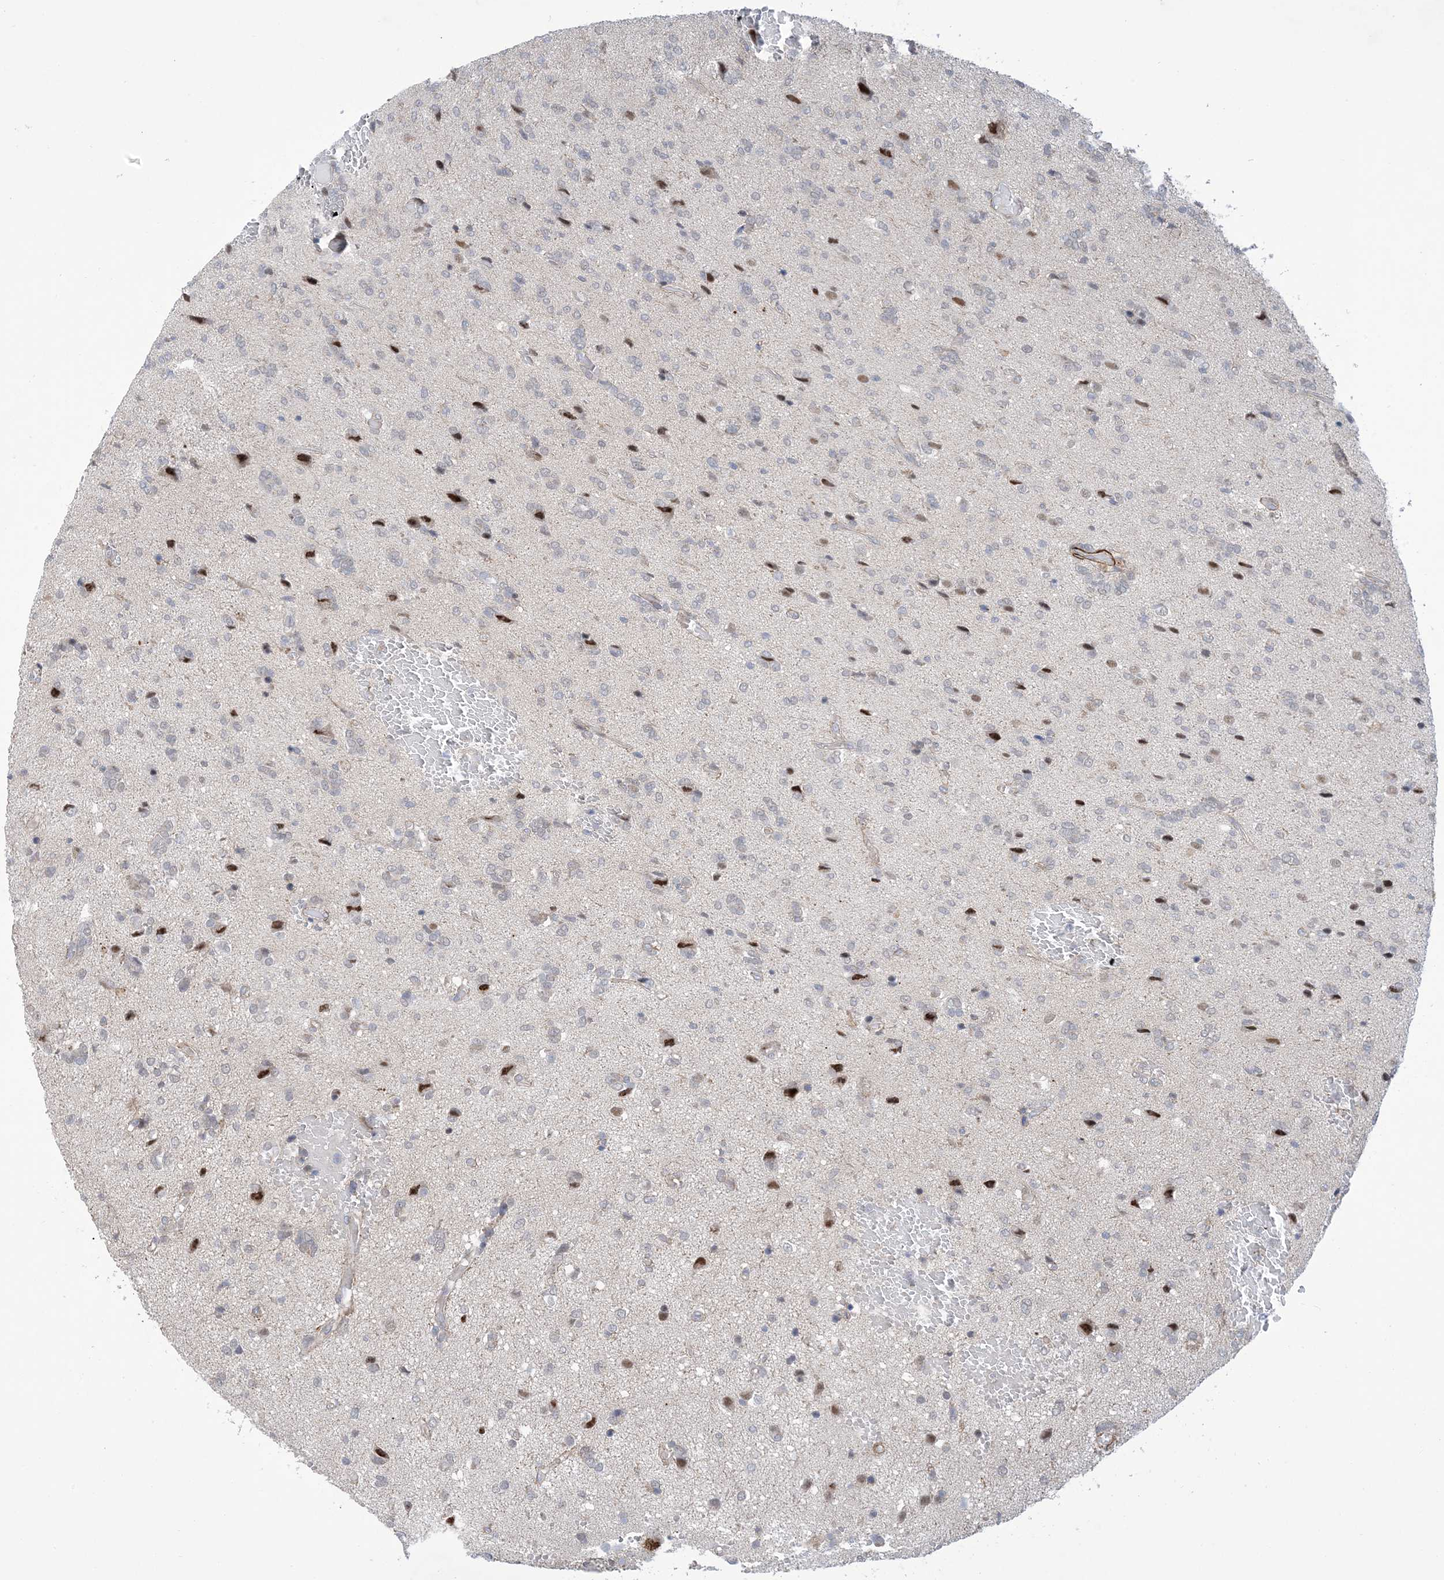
{"staining": {"intensity": "moderate", "quantity": "<25%", "location": "nuclear"}, "tissue": "glioma", "cell_type": "Tumor cells", "image_type": "cancer", "snomed": [{"axis": "morphology", "description": "Glioma, malignant, High grade"}, {"axis": "topography", "description": "Brain"}], "caption": "The immunohistochemical stain shows moderate nuclear positivity in tumor cells of malignant high-grade glioma tissue. The staining was performed using DAB, with brown indicating positive protein expression. Nuclei are stained blue with hematoxylin.", "gene": "ZNF8", "patient": {"sex": "female", "age": 59}}